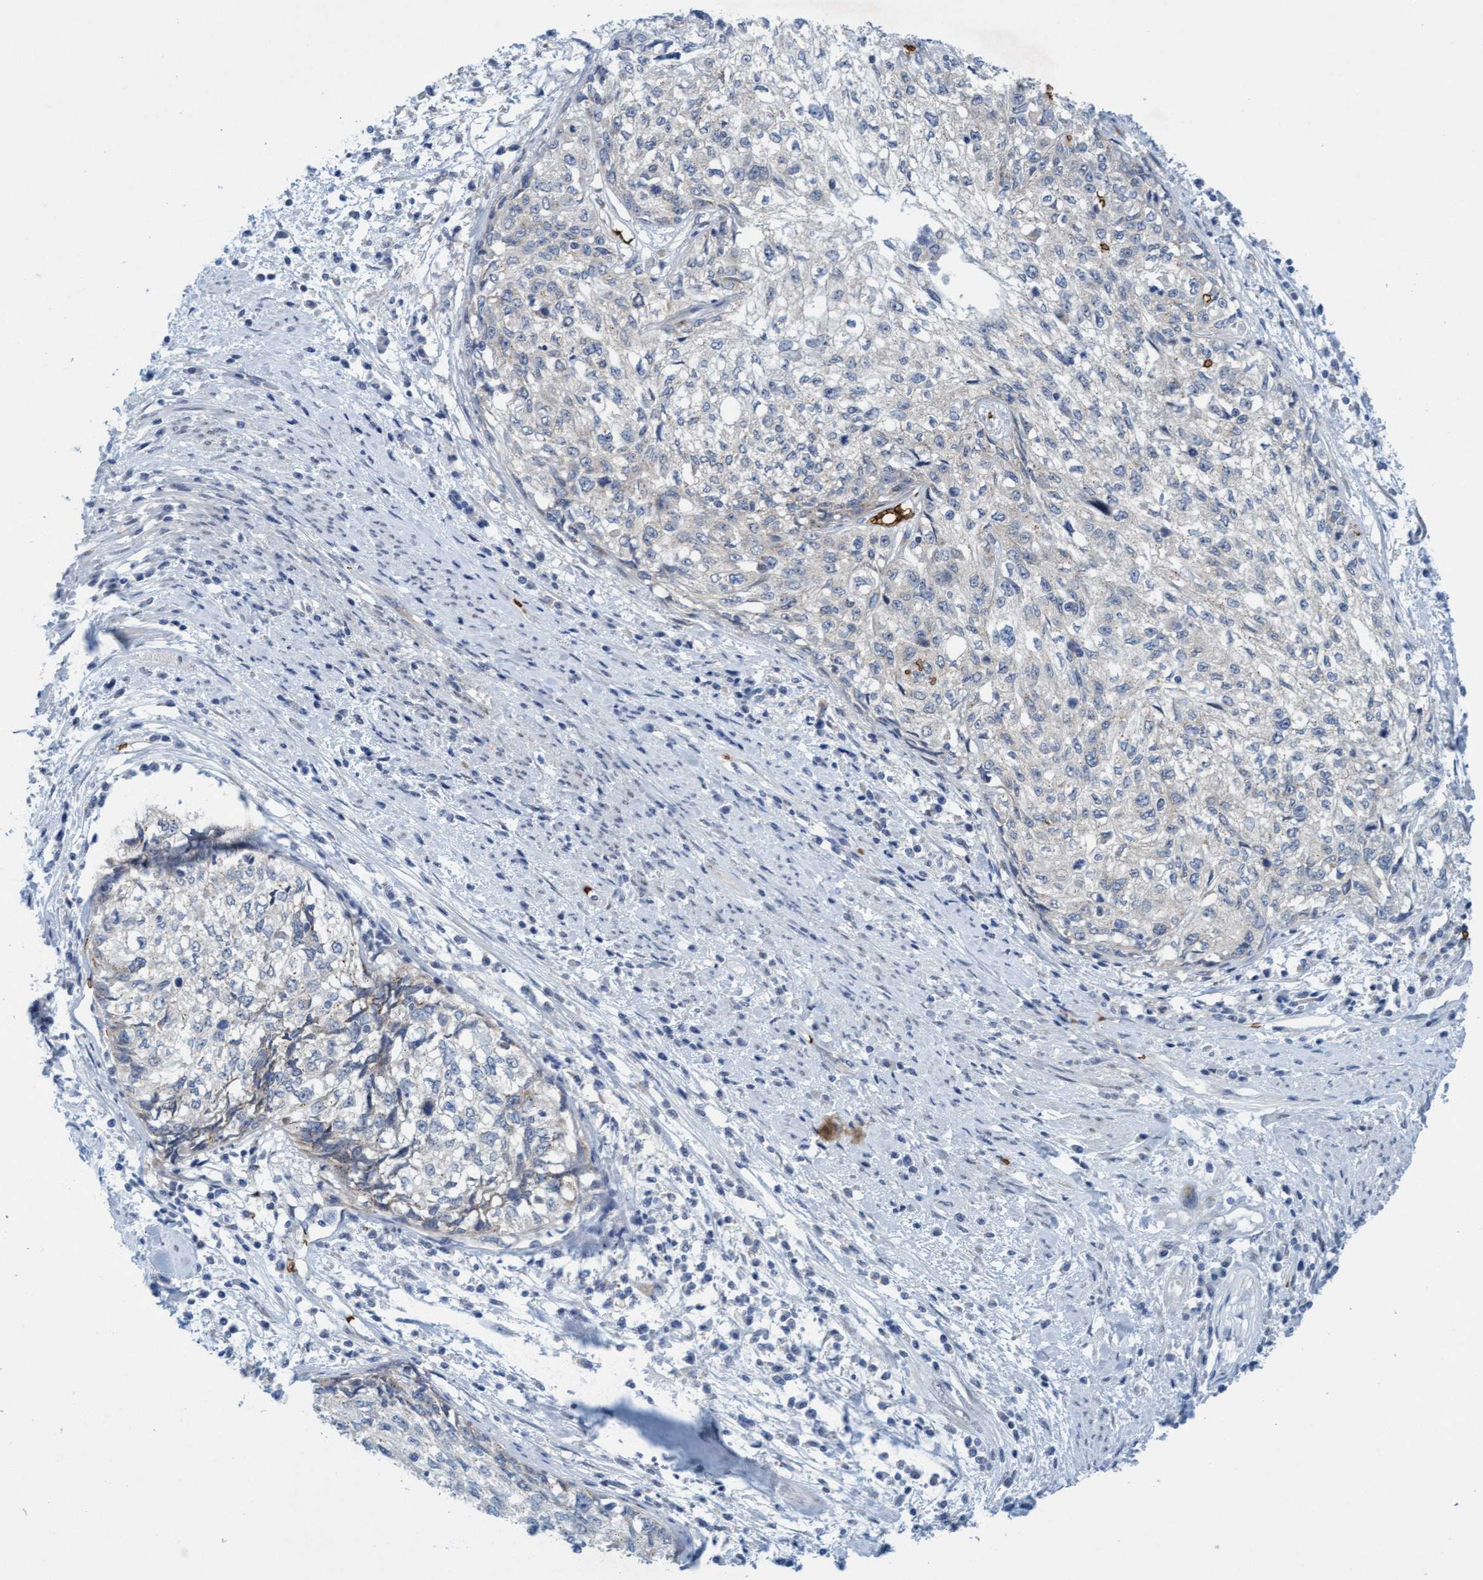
{"staining": {"intensity": "negative", "quantity": "none", "location": "none"}, "tissue": "cervical cancer", "cell_type": "Tumor cells", "image_type": "cancer", "snomed": [{"axis": "morphology", "description": "Squamous cell carcinoma, NOS"}, {"axis": "topography", "description": "Cervix"}], "caption": "Photomicrograph shows no protein staining in tumor cells of squamous cell carcinoma (cervical) tissue.", "gene": "SPEM2", "patient": {"sex": "female", "age": 57}}